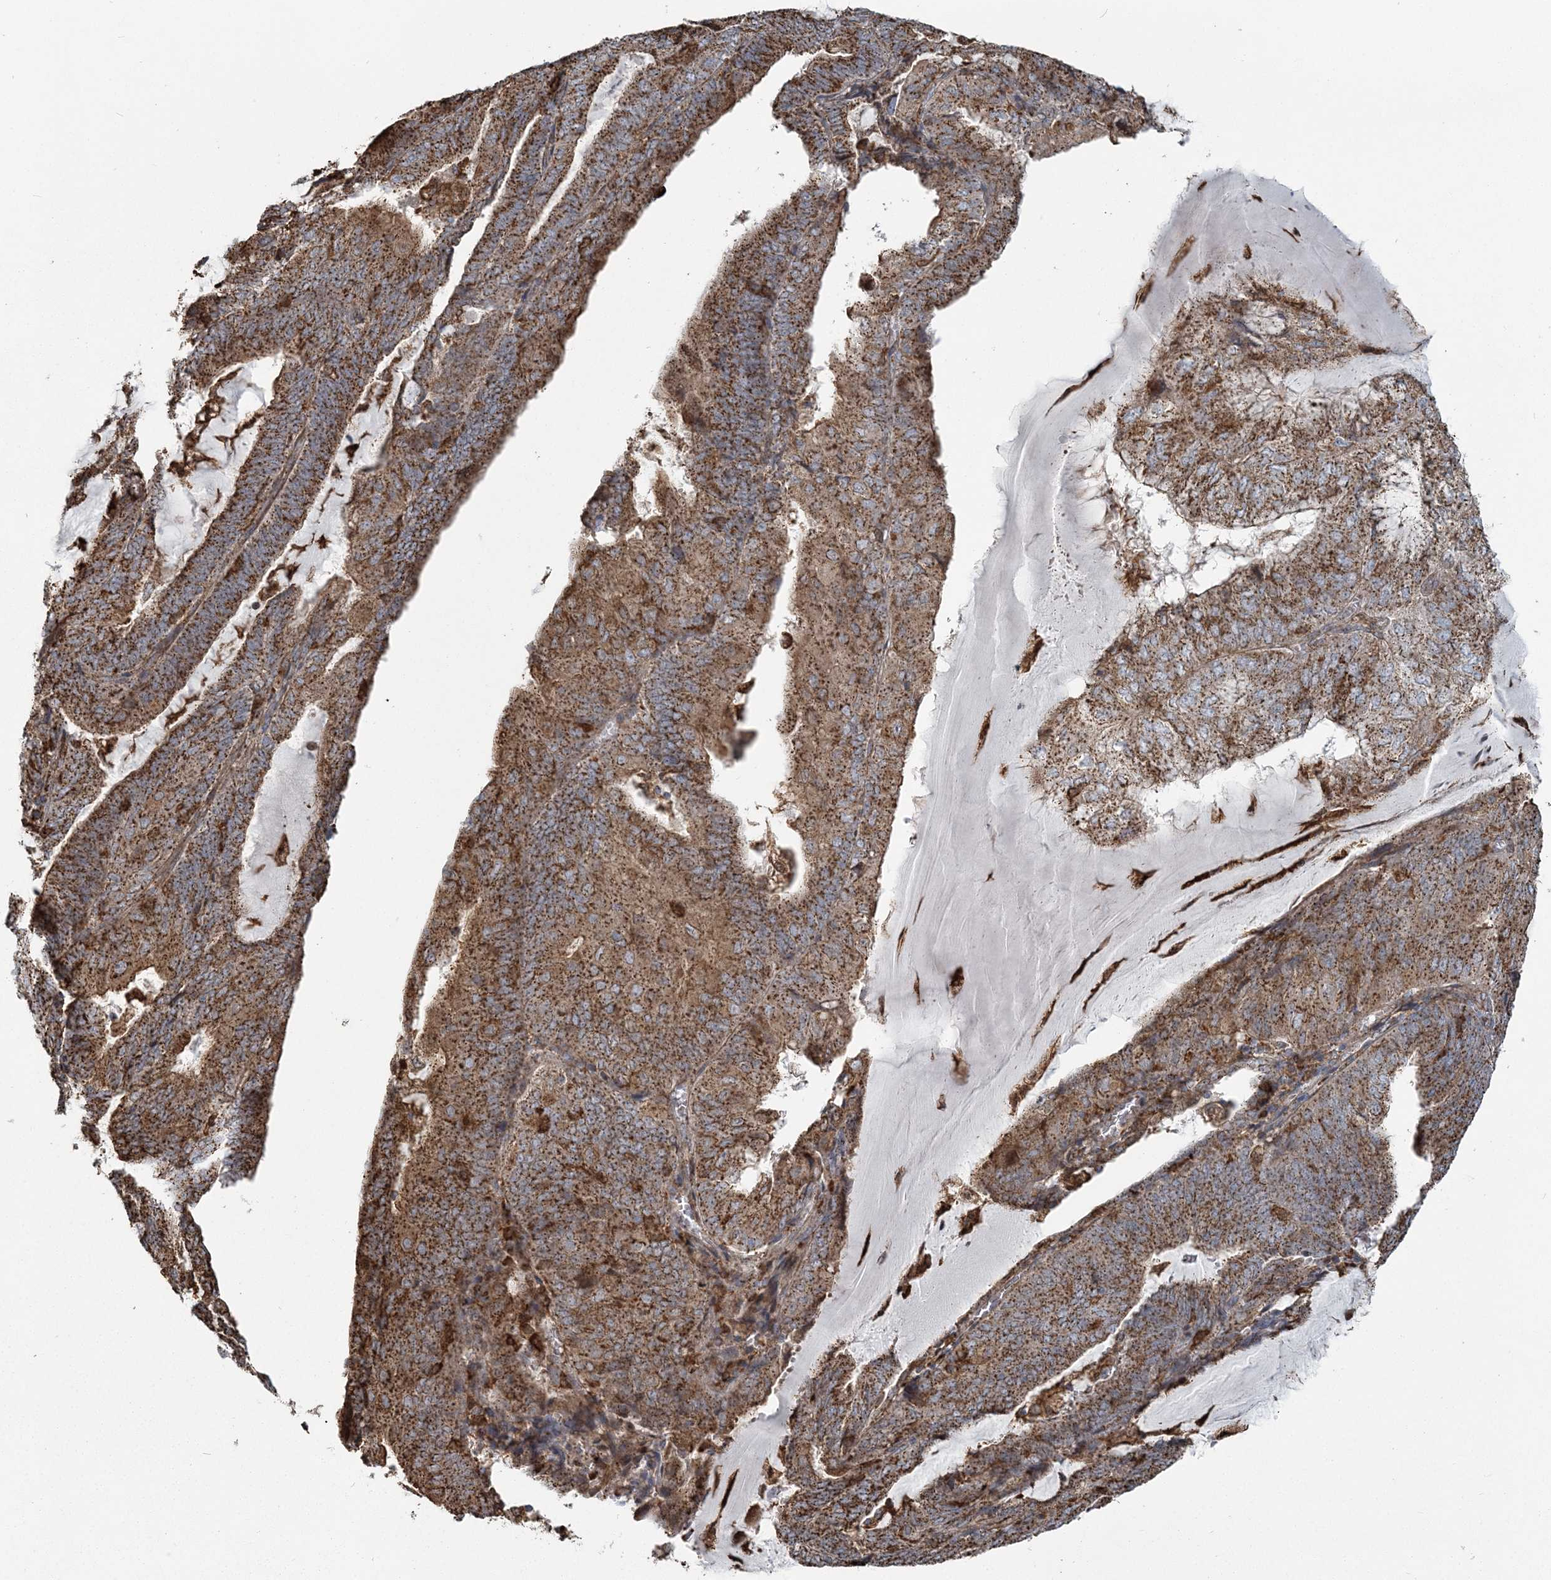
{"staining": {"intensity": "moderate", "quantity": ">75%", "location": "cytoplasmic/membranous"}, "tissue": "endometrial cancer", "cell_type": "Tumor cells", "image_type": "cancer", "snomed": [{"axis": "morphology", "description": "Adenocarcinoma, NOS"}, {"axis": "topography", "description": "Endometrium"}], "caption": "Immunohistochemical staining of human adenocarcinoma (endometrial) demonstrates medium levels of moderate cytoplasmic/membranous staining in approximately >75% of tumor cells.", "gene": "TRAF3IP2", "patient": {"sex": "female", "age": 81}}